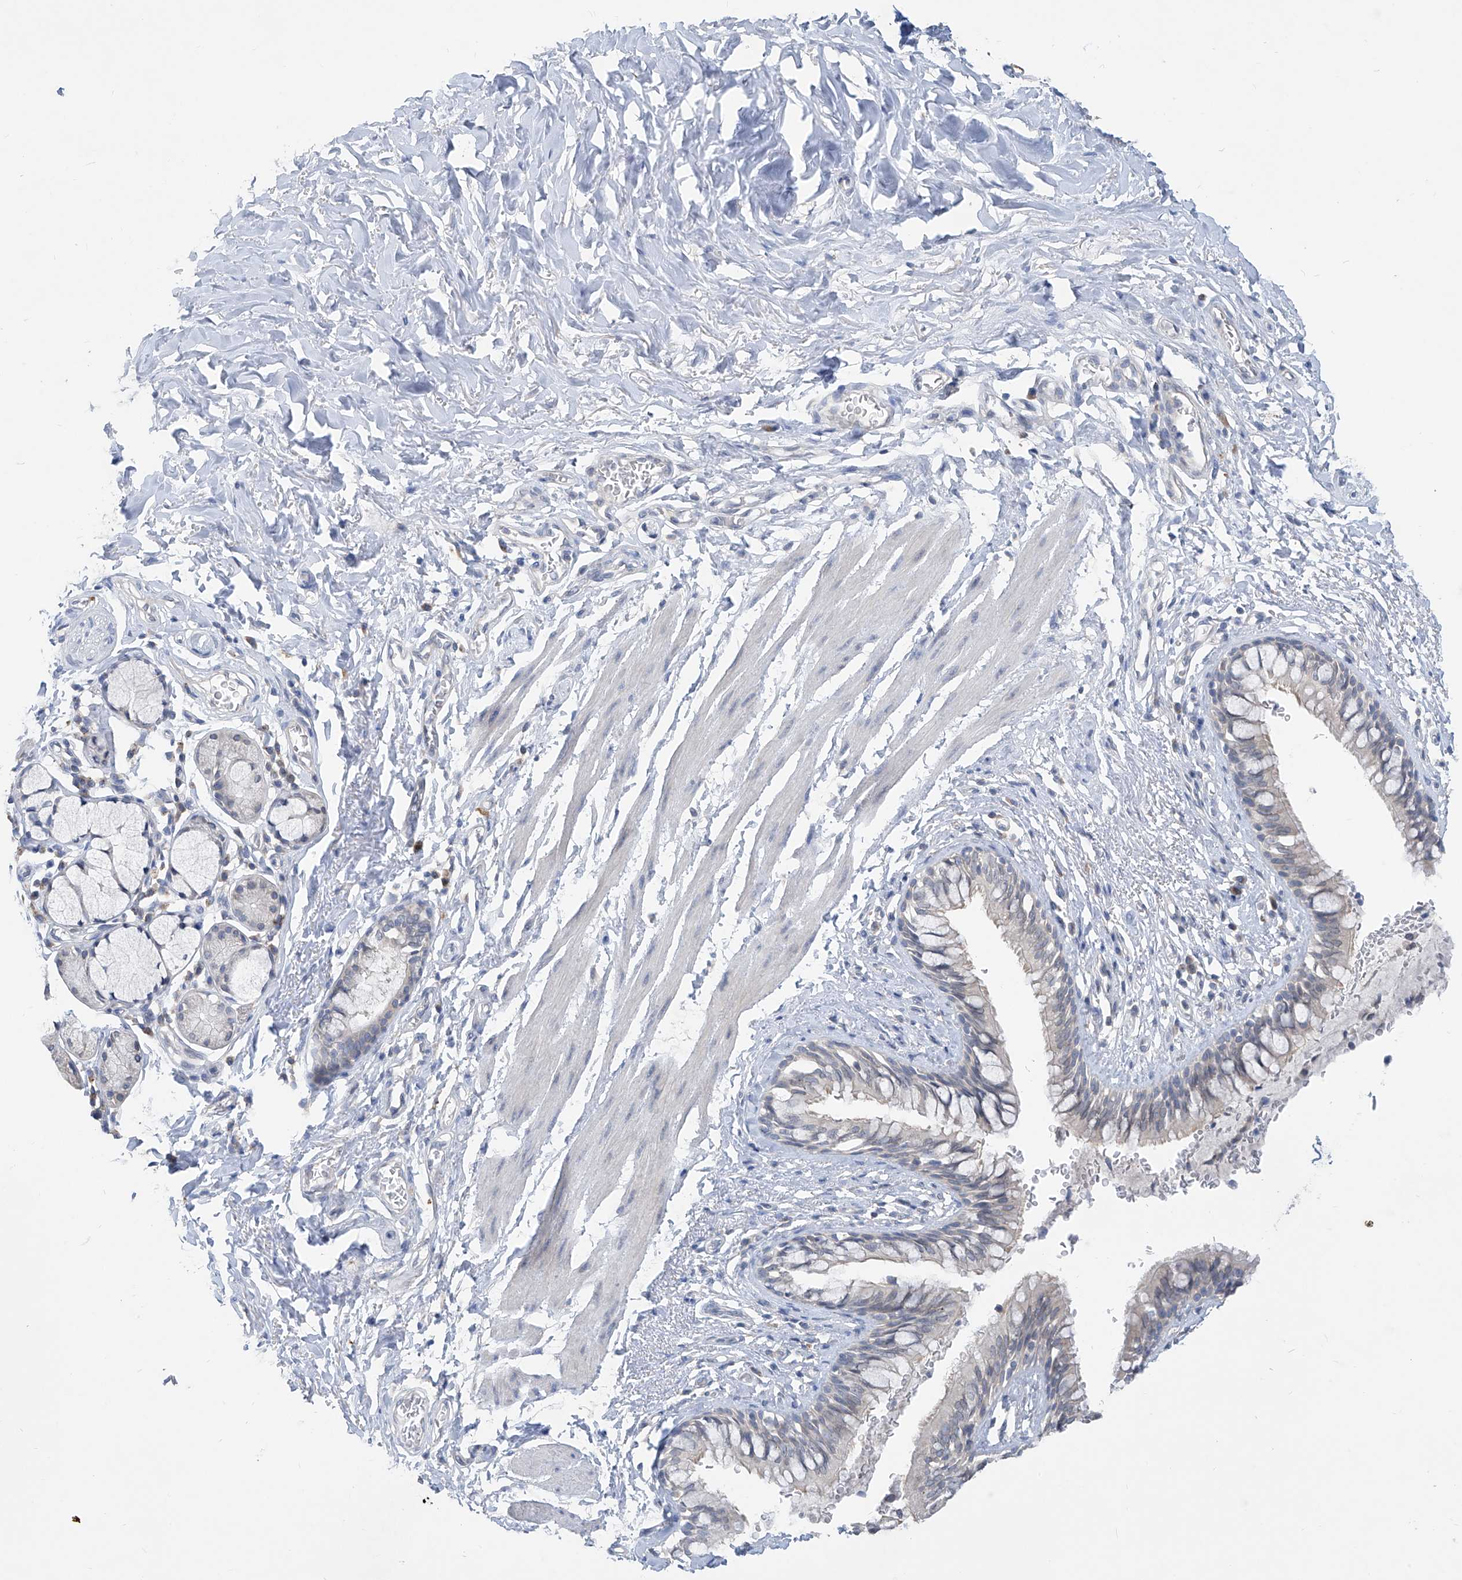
{"staining": {"intensity": "negative", "quantity": "none", "location": "none"}, "tissue": "bronchus", "cell_type": "Respiratory epithelial cells", "image_type": "normal", "snomed": [{"axis": "morphology", "description": "Normal tissue, NOS"}, {"axis": "topography", "description": "Cartilage tissue"}, {"axis": "topography", "description": "Bronchus"}], "caption": "Immunohistochemistry (IHC) of benign human bronchus displays no staining in respiratory epithelial cells. The staining is performed using DAB brown chromogen with nuclei counter-stained in using hematoxylin.", "gene": "KRTAP25", "patient": {"sex": "female", "age": 36}}